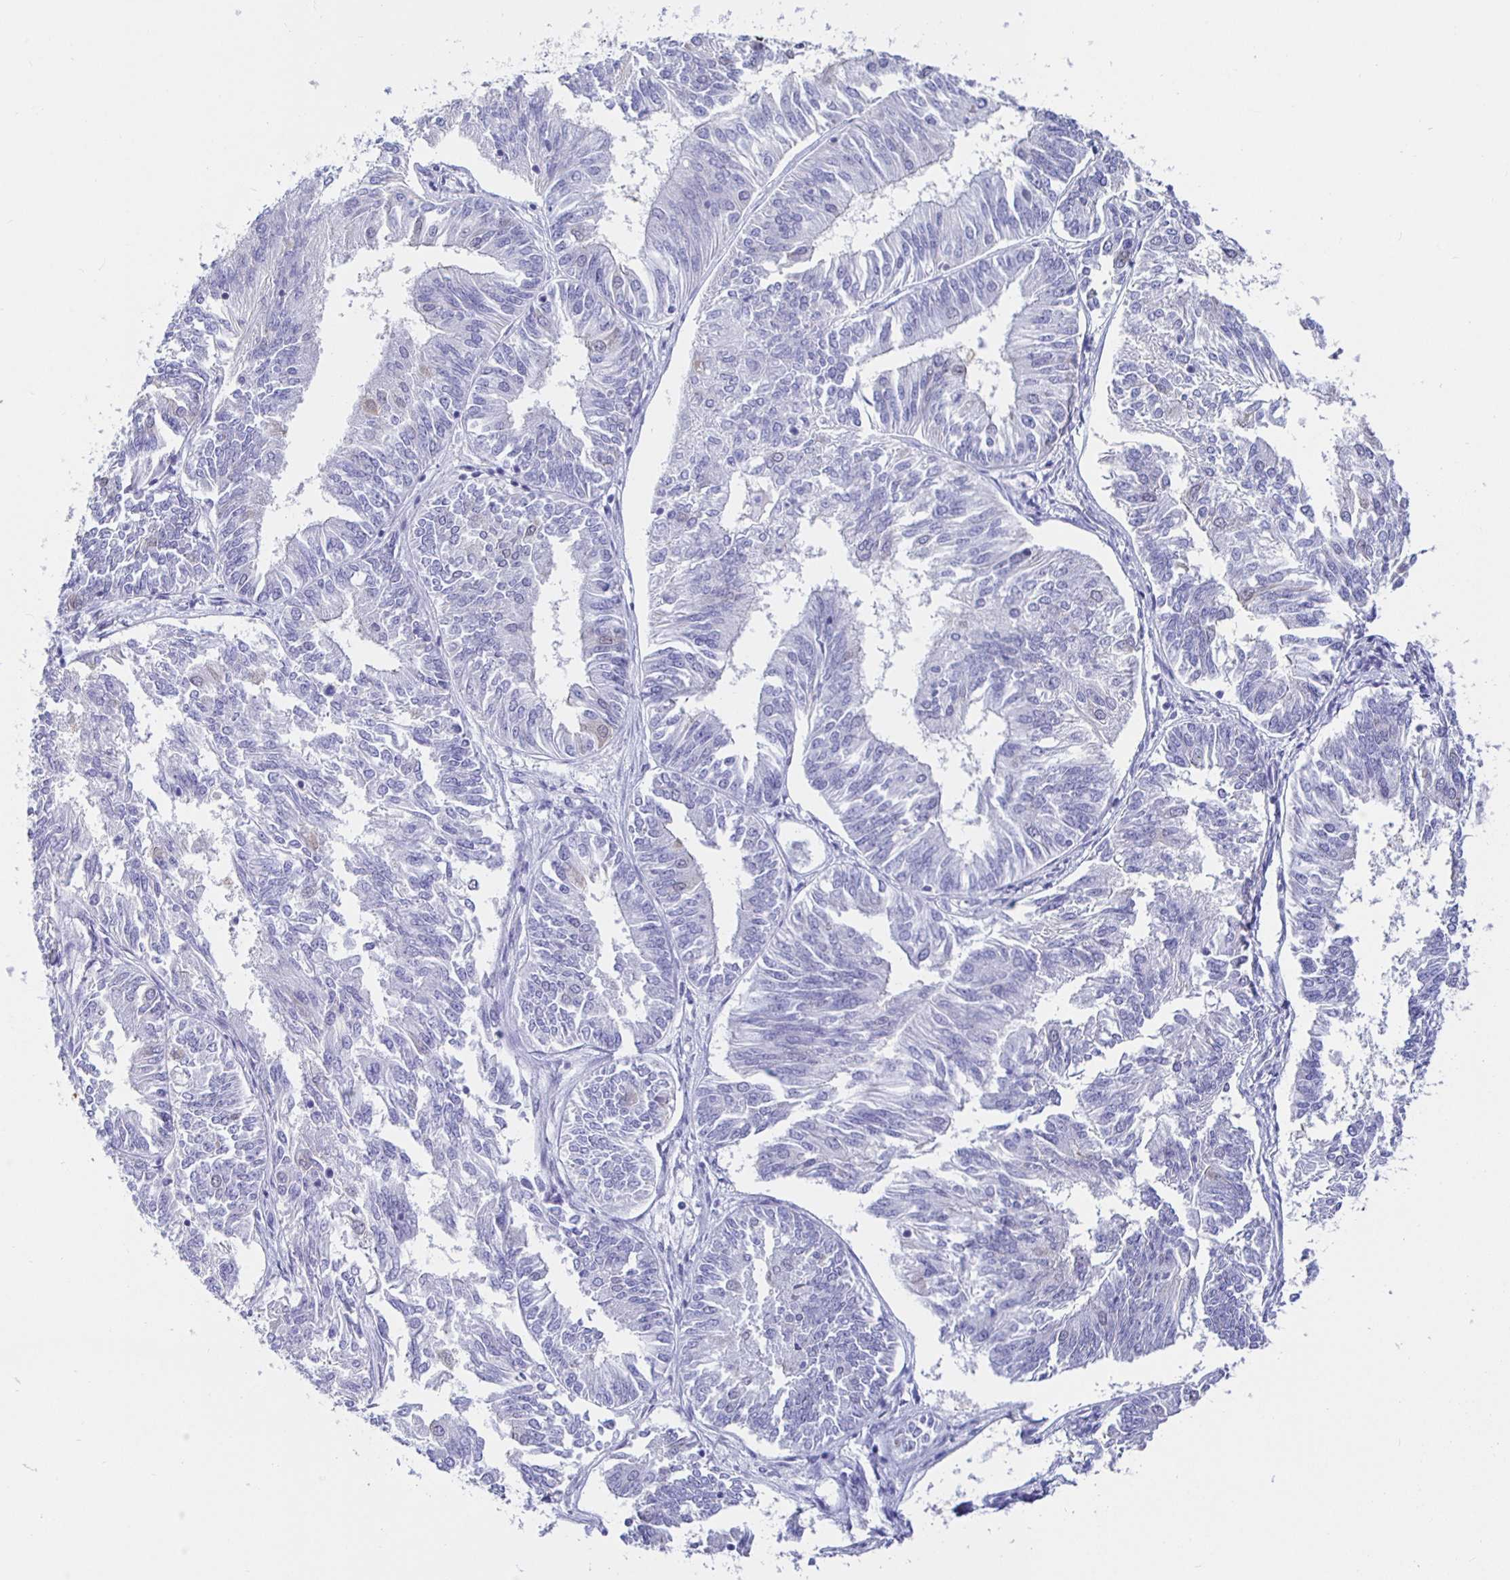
{"staining": {"intensity": "negative", "quantity": "none", "location": "none"}, "tissue": "endometrial cancer", "cell_type": "Tumor cells", "image_type": "cancer", "snomed": [{"axis": "morphology", "description": "Adenocarcinoma, NOS"}, {"axis": "topography", "description": "Endometrium"}], "caption": "There is no significant staining in tumor cells of endometrial adenocarcinoma.", "gene": "HSPA4L", "patient": {"sex": "female", "age": 58}}